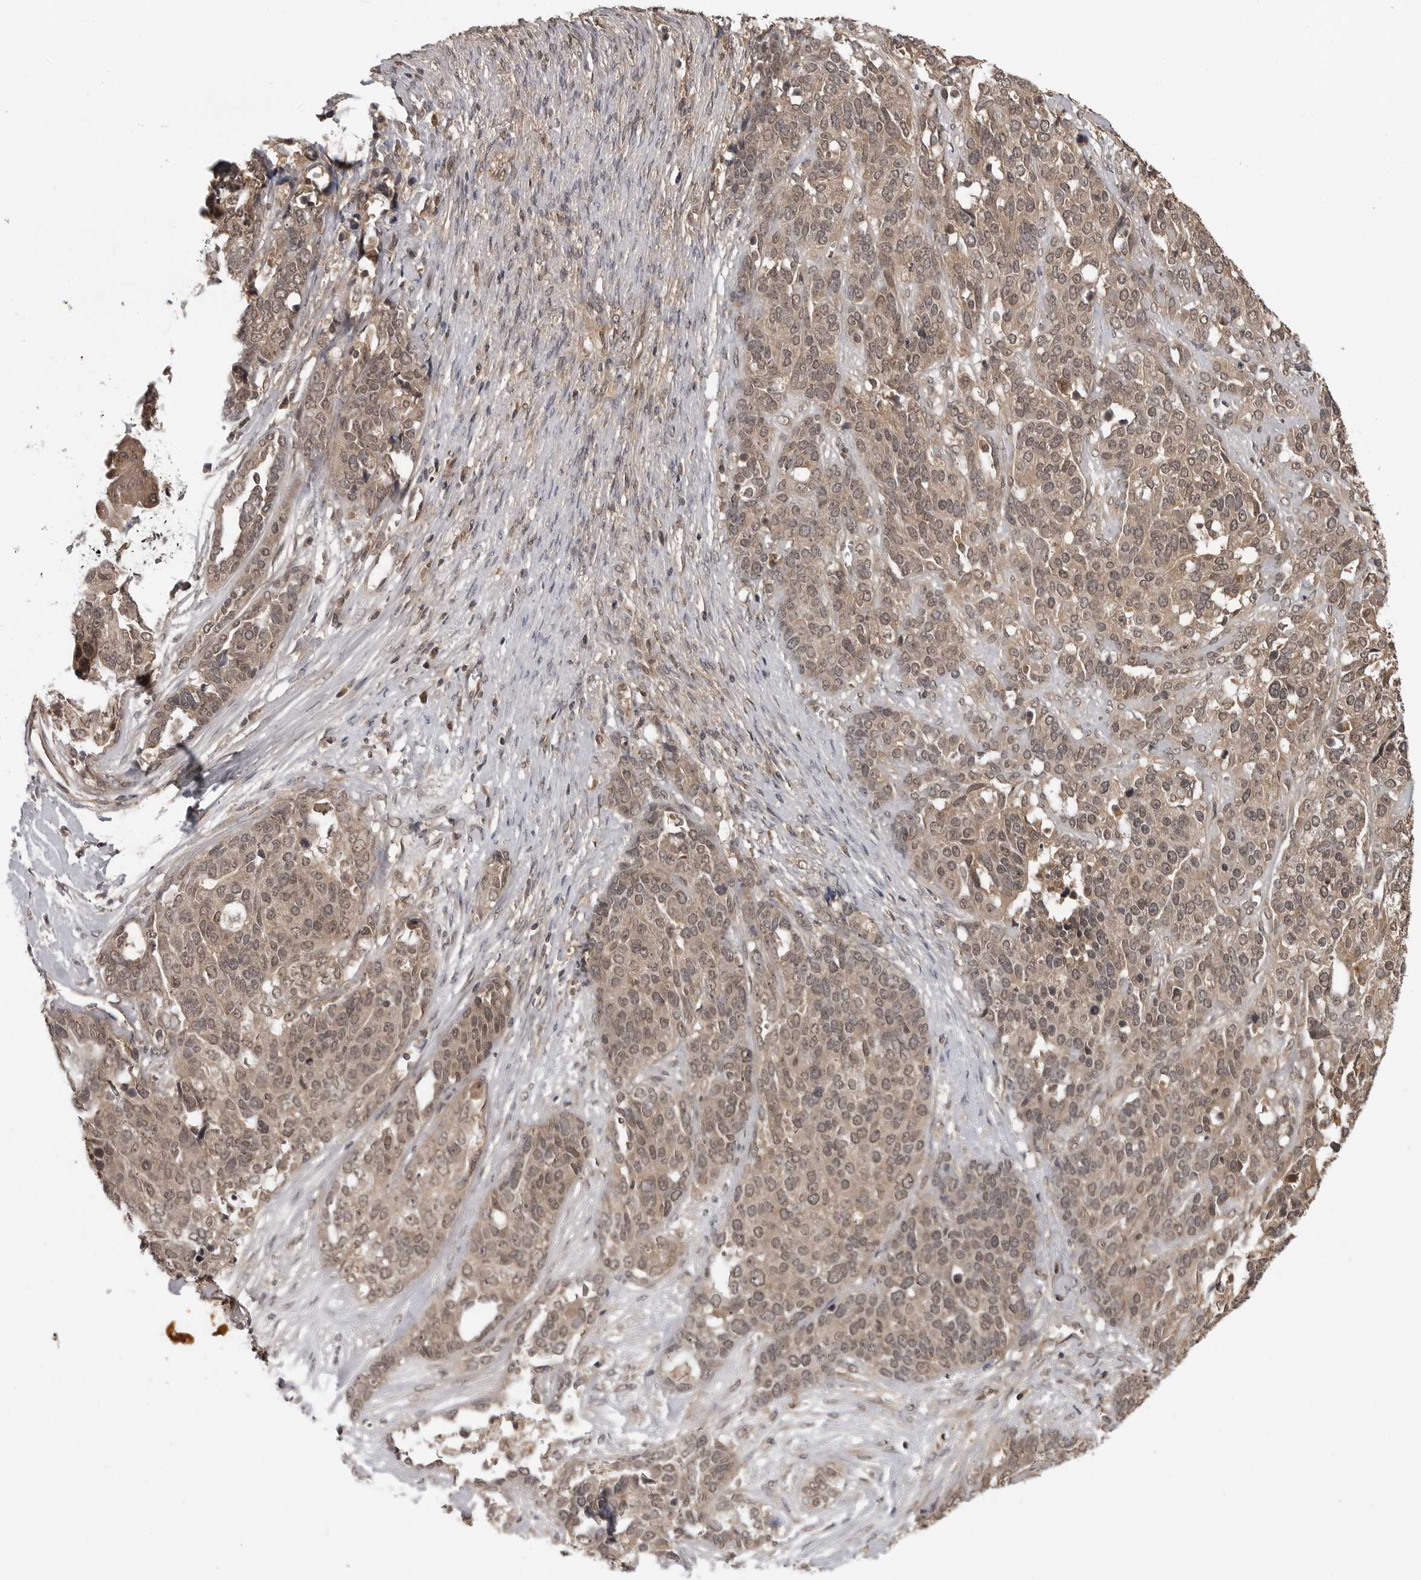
{"staining": {"intensity": "moderate", "quantity": ">75%", "location": "cytoplasmic/membranous,nuclear"}, "tissue": "ovarian cancer", "cell_type": "Tumor cells", "image_type": "cancer", "snomed": [{"axis": "morphology", "description": "Cystadenocarcinoma, serous, NOS"}, {"axis": "topography", "description": "Ovary"}], "caption": "Tumor cells reveal medium levels of moderate cytoplasmic/membranous and nuclear positivity in about >75% of cells in human ovarian cancer (serous cystadenocarcinoma).", "gene": "IL24", "patient": {"sex": "female", "age": 44}}